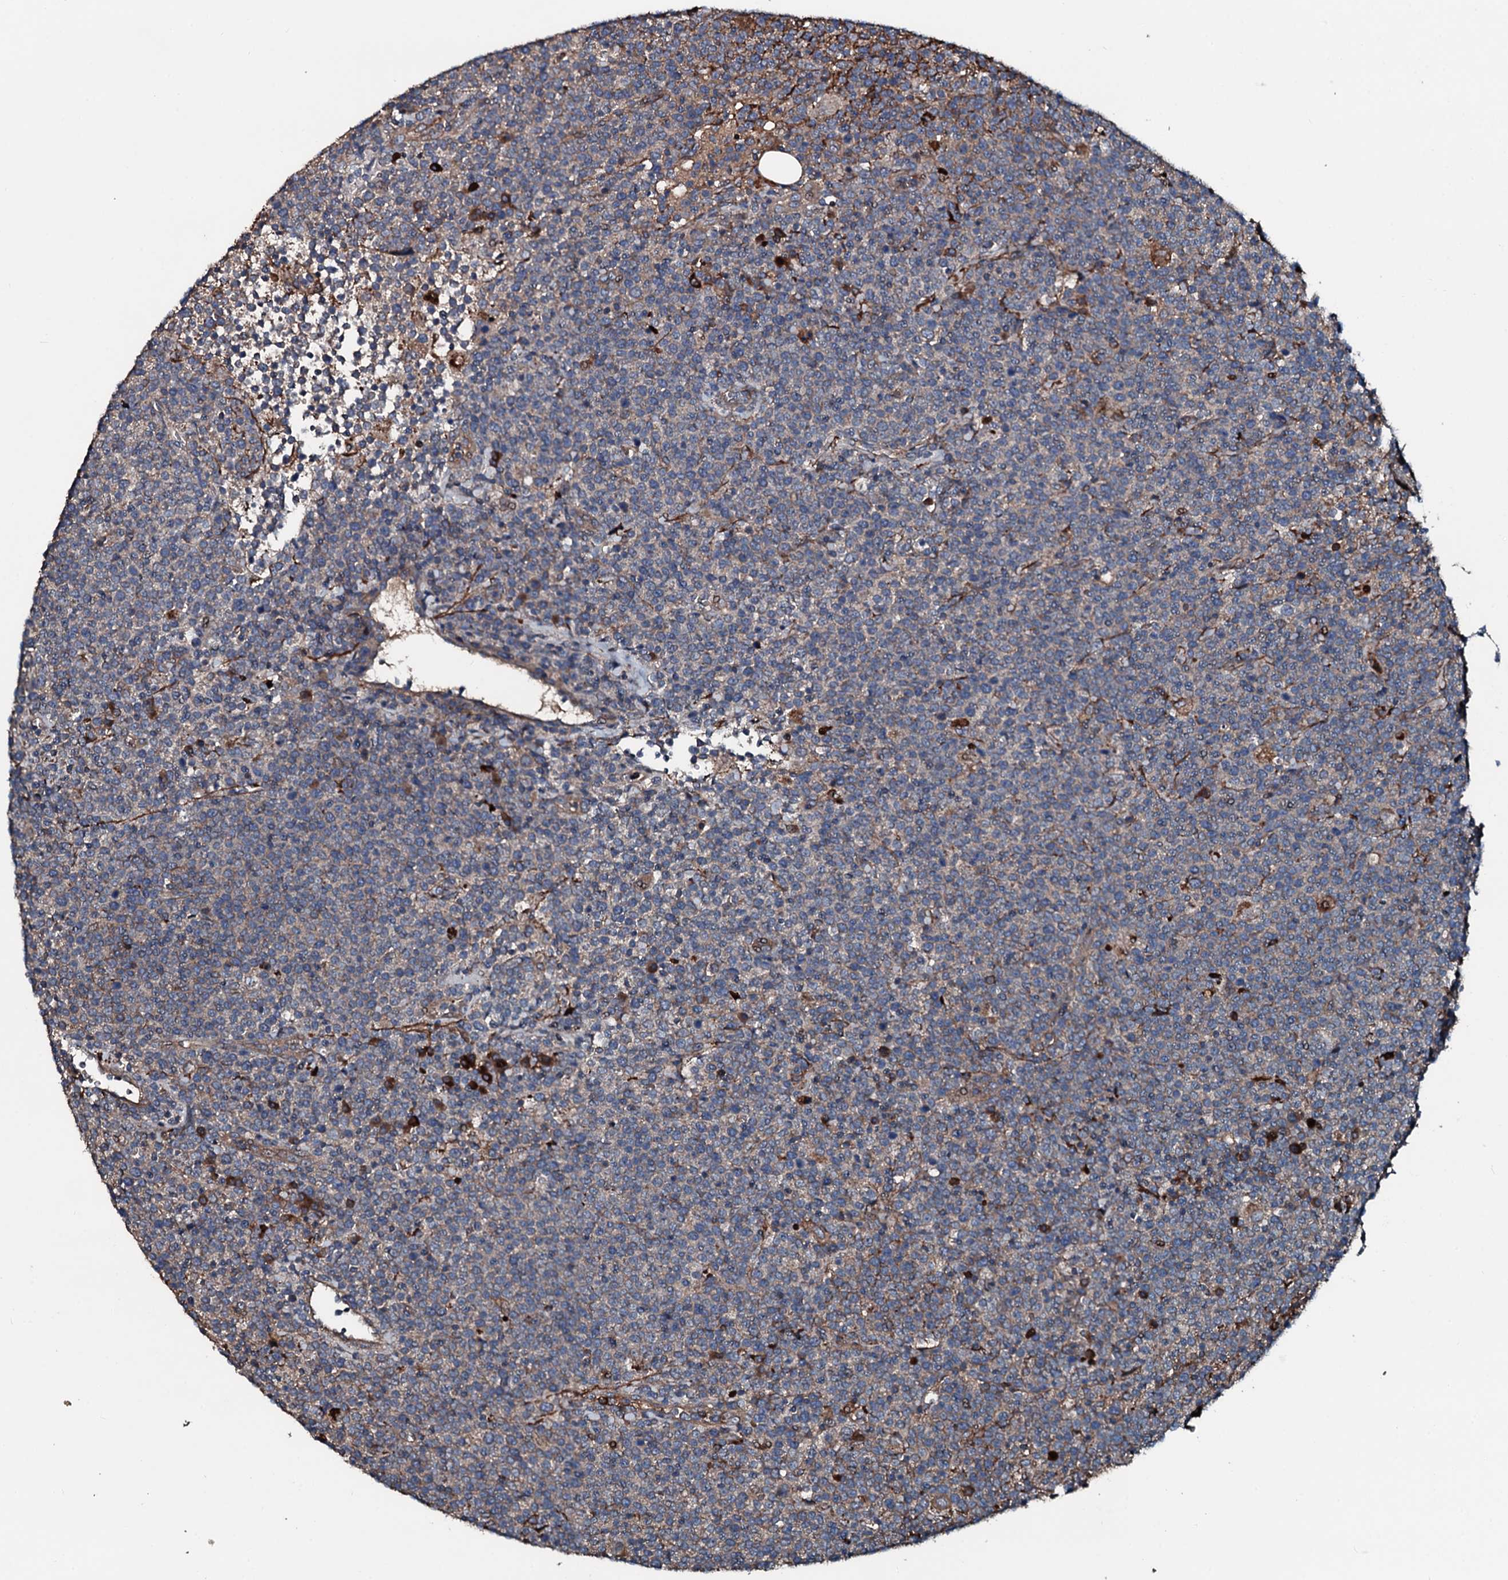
{"staining": {"intensity": "weak", "quantity": "<25%", "location": "cytoplasmic/membranous"}, "tissue": "lymphoma", "cell_type": "Tumor cells", "image_type": "cancer", "snomed": [{"axis": "morphology", "description": "Malignant lymphoma, non-Hodgkin's type, High grade"}, {"axis": "topography", "description": "Lymph node"}], "caption": "Tumor cells are negative for protein expression in human lymphoma.", "gene": "AARS1", "patient": {"sex": "male", "age": 61}}